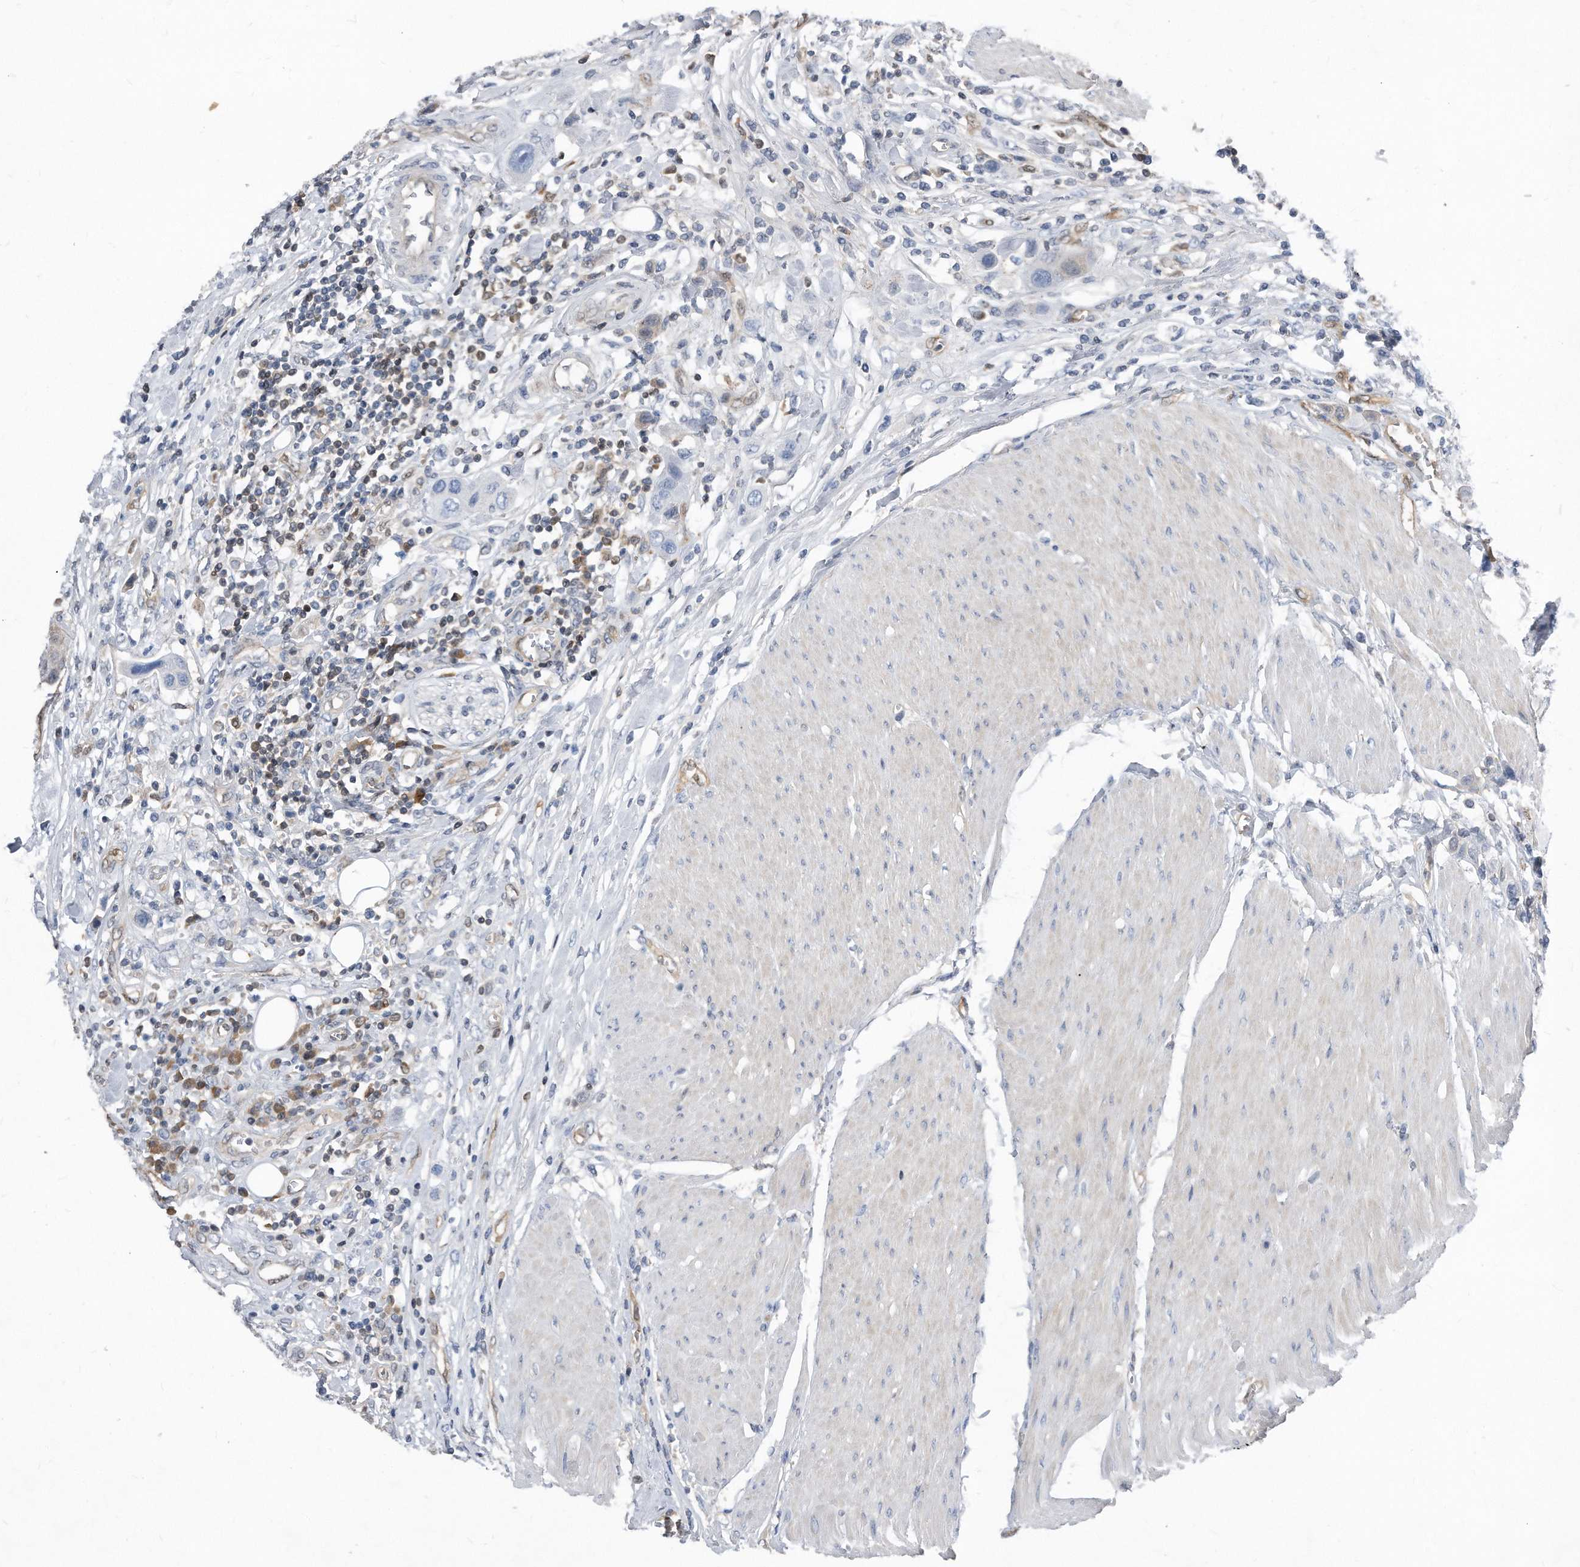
{"staining": {"intensity": "negative", "quantity": "none", "location": "none"}, "tissue": "urothelial cancer", "cell_type": "Tumor cells", "image_type": "cancer", "snomed": [{"axis": "morphology", "description": "Urothelial carcinoma, High grade"}, {"axis": "topography", "description": "Urinary bladder"}], "caption": "Human urothelial carcinoma (high-grade) stained for a protein using IHC exhibits no expression in tumor cells.", "gene": "MAP2K6", "patient": {"sex": "male", "age": 50}}